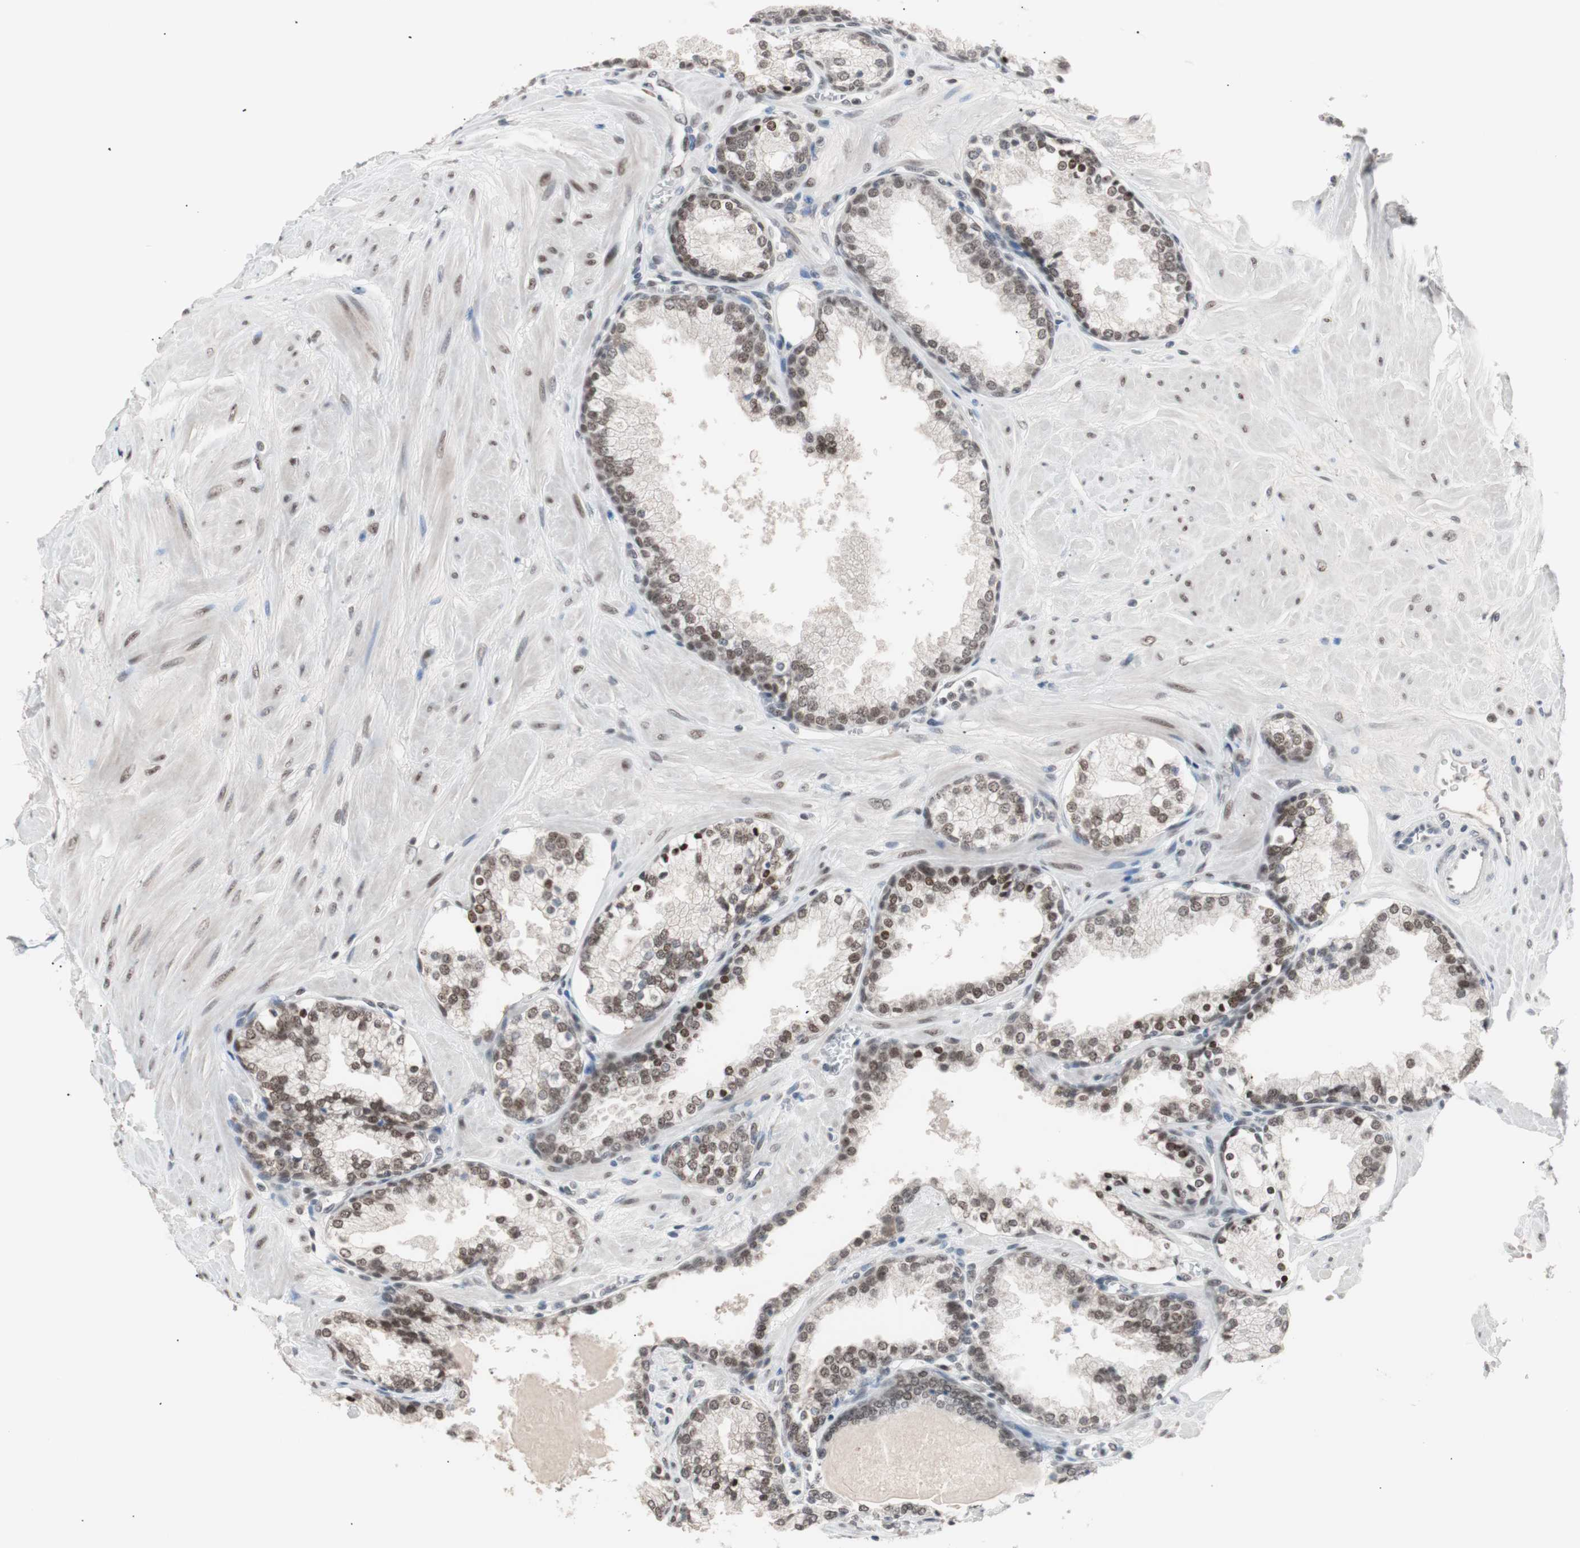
{"staining": {"intensity": "moderate", "quantity": ">75%", "location": "nuclear"}, "tissue": "prostate", "cell_type": "Glandular cells", "image_type": "normal", "snomed": [{"axis": "morphology", "description": "Normal tissue, NOS"}, {"axis": "topography", "description": "Prostate"}], "caption": "DAB (3,3'-diaminobenzidine) immunohistochemical staining of unremarkable prostate demonstrates moderate nuclear protein positivity in about >75% of glandular cells.", "gene": "LIG3", "patient": {"sex": "male", "age": 51}}